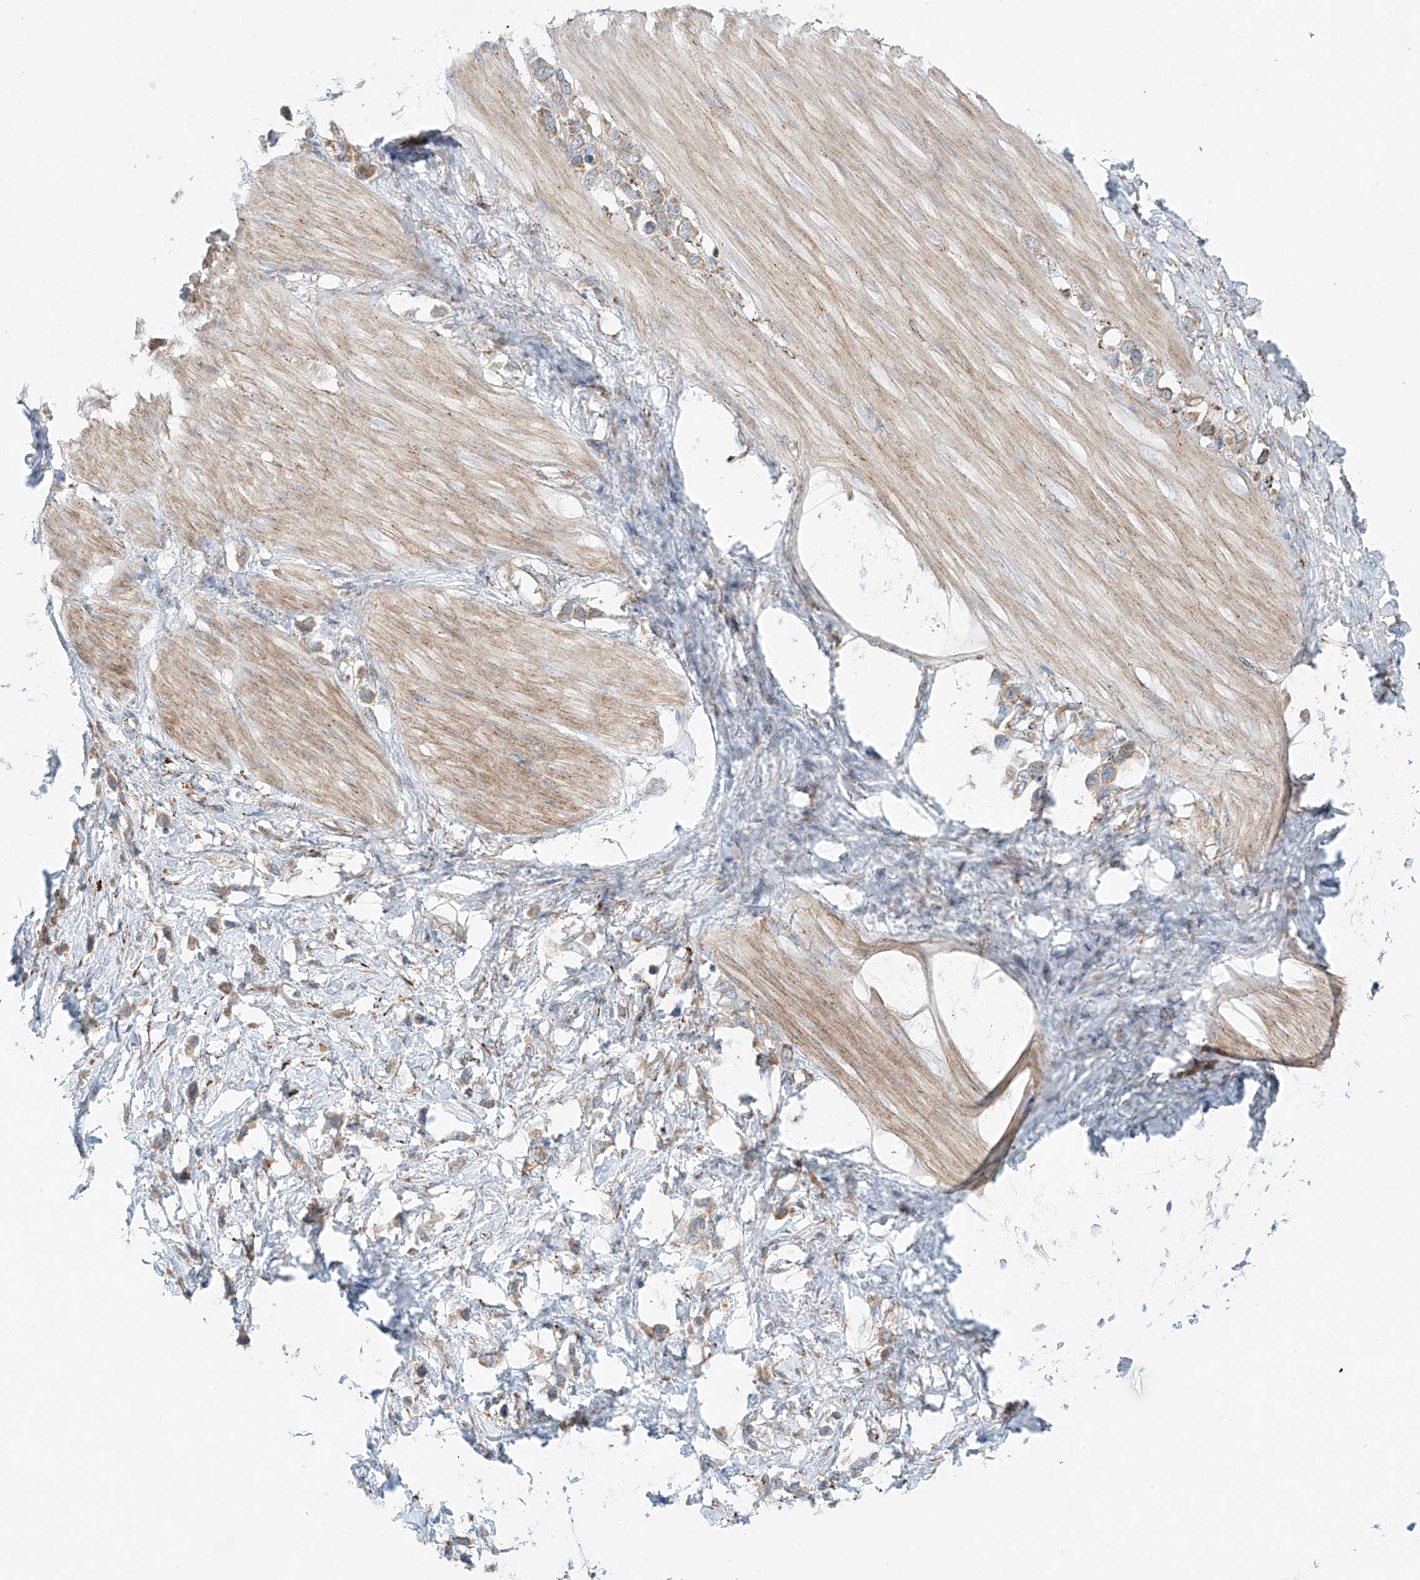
{"staining": {"intensity": "weak", "quantity": "25%-75%", "location": "cytoplasmic/membranous"}, "tissue": "stomach cancer", "cell_type": "Tumor cells", "image_type": "cancer", "snomed": [{"axis": "morphology", "description": "Adenocarcinoma, NOS"}, {"axis": "topography", "description": "Stomach"}], "caption": "Weak cytoplasmic/membranous staining is appreciated in approximately 25%-75% of tumor cells in stomach cancer (adenocarcinoma).", "gene": "EIPR1", "patient": {"sex": "female", "age": 65}}